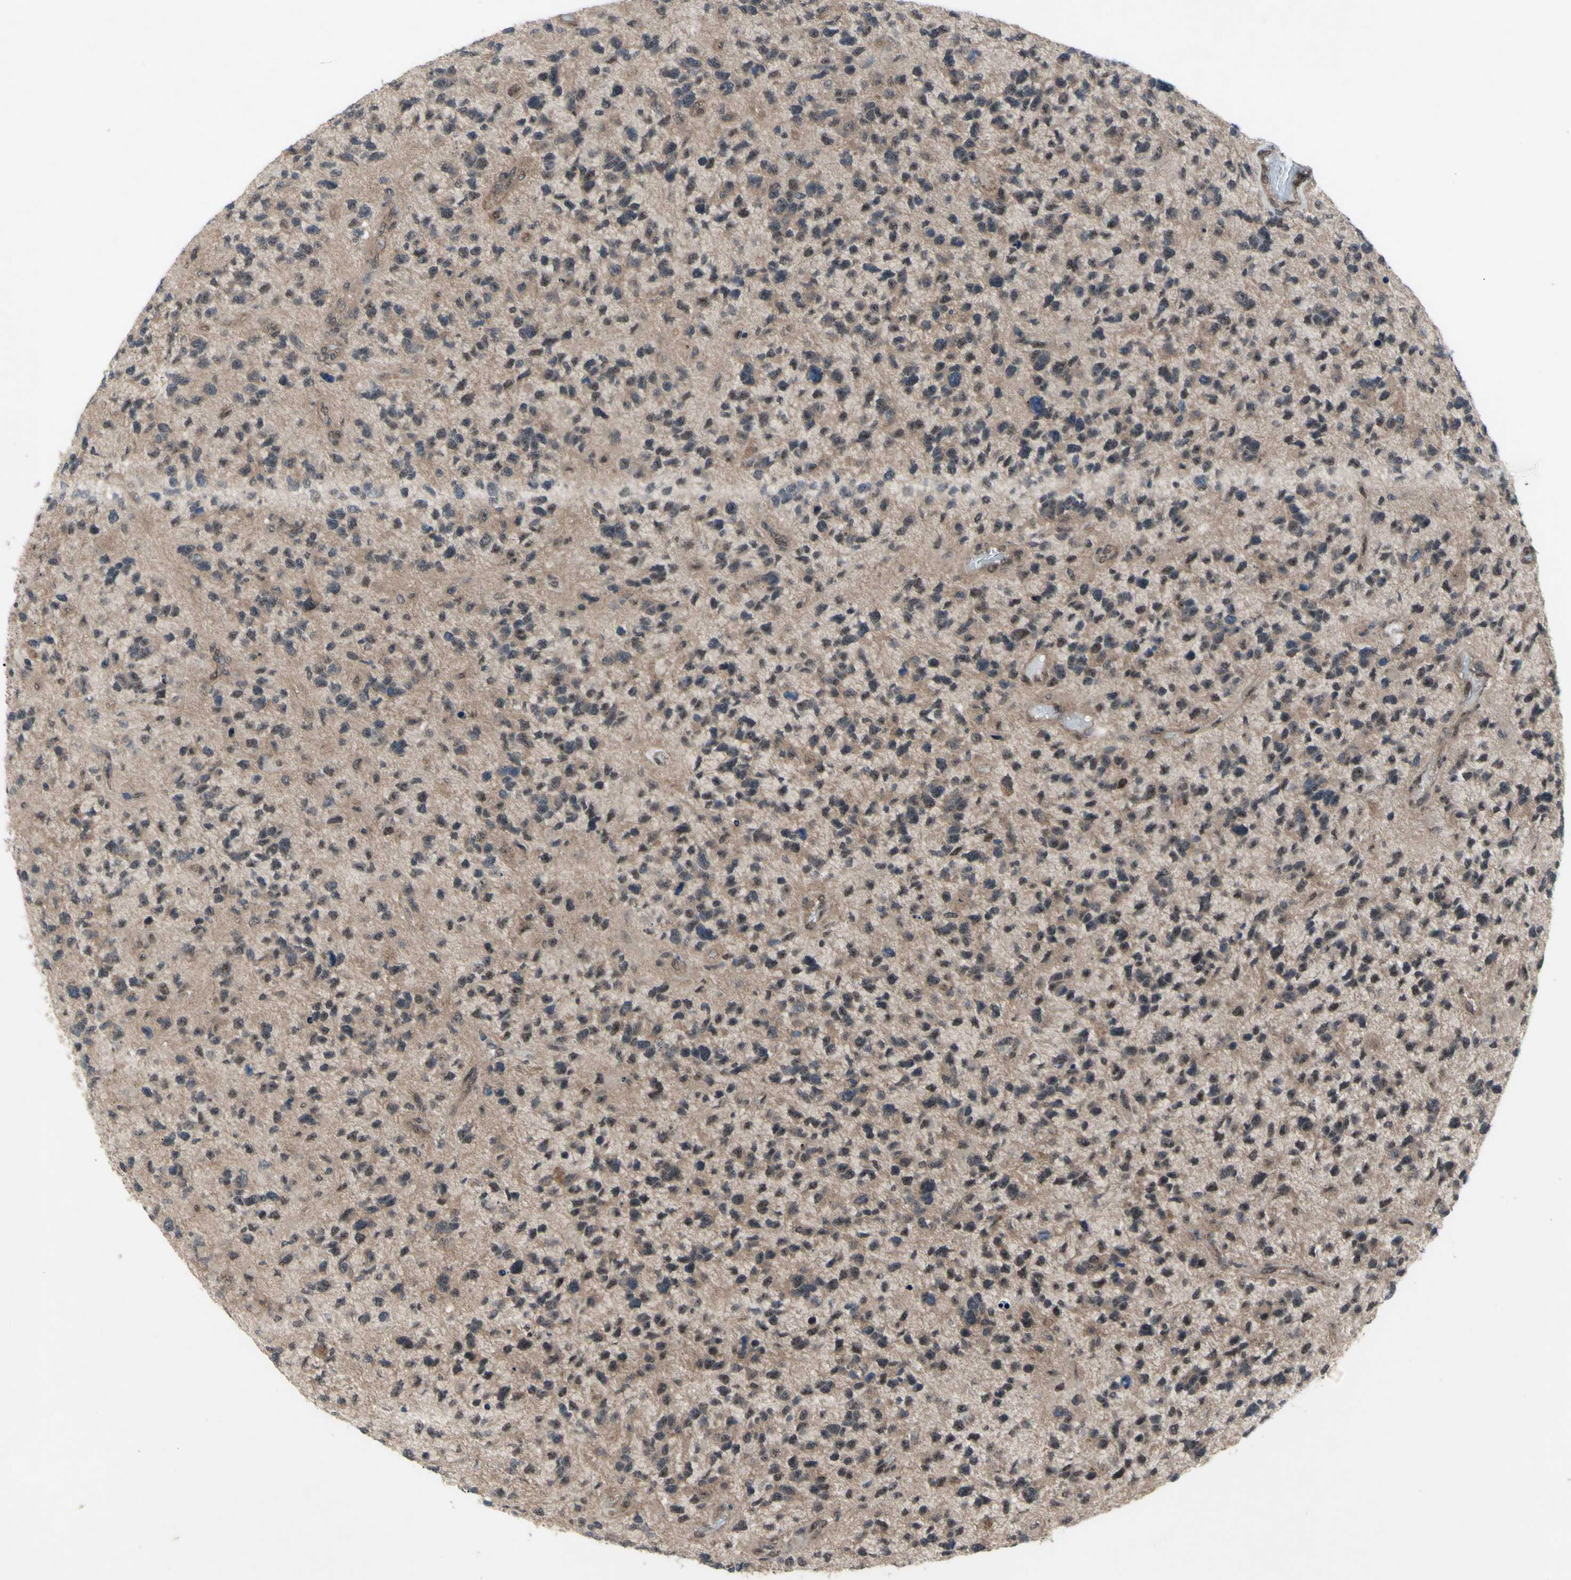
{"staining": {"intensity": "moderate", "quantity": "<25%", "location": "nuclear"}, "tissue": "glioma", "cell_type": "Tumor cells", "image_type": "cancer", "snomed": [{"axis": "morphology", "description": "Glioma, malignant, High grade"}, {"axis": "topography", "description": "Brain"}], "caption": "IHC (DAB) staining of malignant glioma (high-grade) reveals moderate nuclear protein expression in about <25% of tumor cells. The protein is shown in brown color, while the nuclei are stained blue.", "gene": "TRDMT1", "patient": {"sex": "female", "age": 58}}